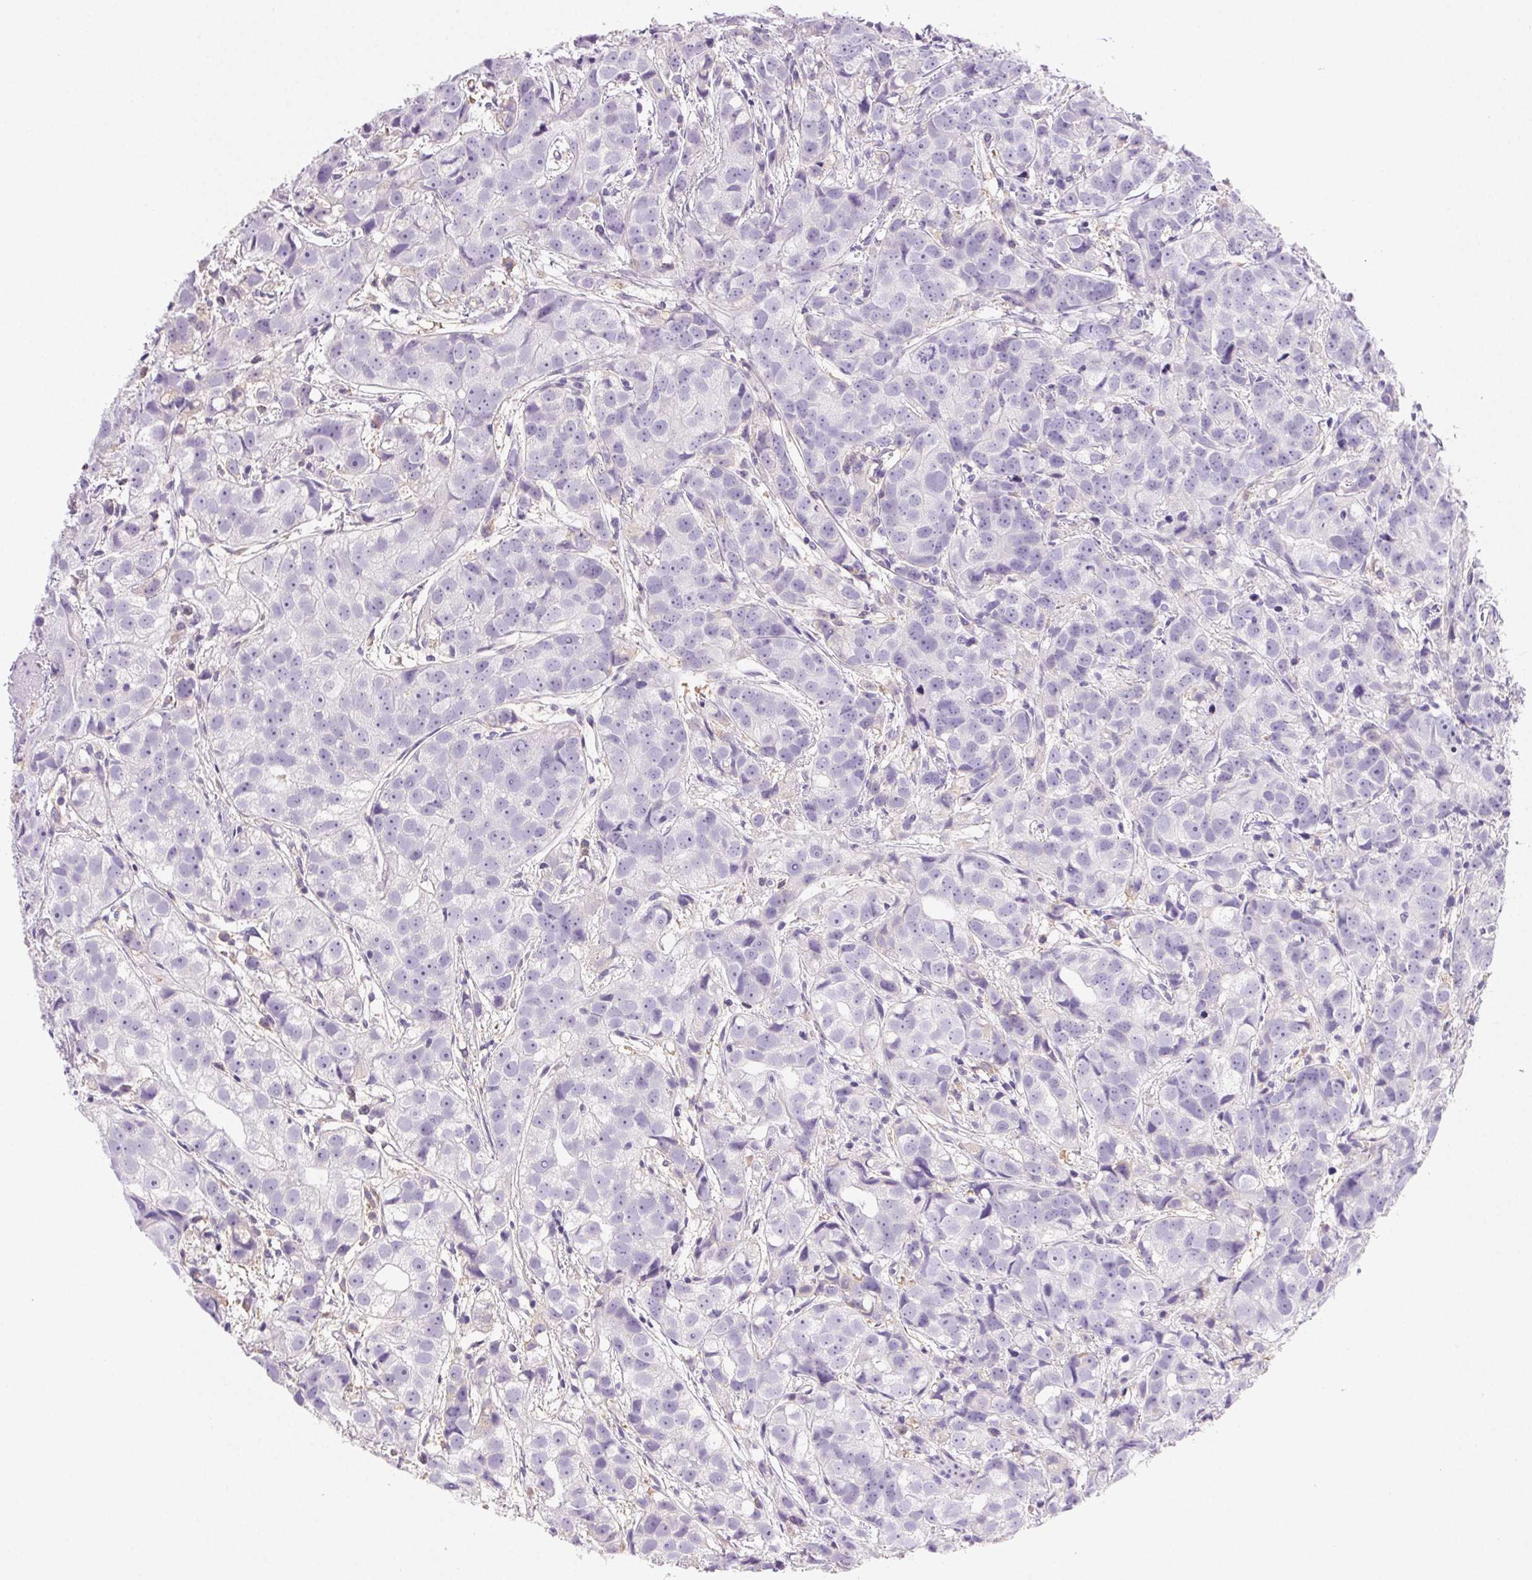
{"staining": {"intensity": "negative", "quantity": "none", "location": "none"}, "tissue": "prostate cancer", "cell_type": "Tumor cells", "image_type": "cancer", "snomed": [{"axis": "morphology", "description": "Adenocarcinoma, High grade"}, {"axis": "topography", "description": "Prostate"}], "caption": "There is no significant staining in tumor cells of prostate cancer (adenocarcinoma (high-grade)).", "gene": "PADI4", "patient": {"sex": "male", "age": 68}}